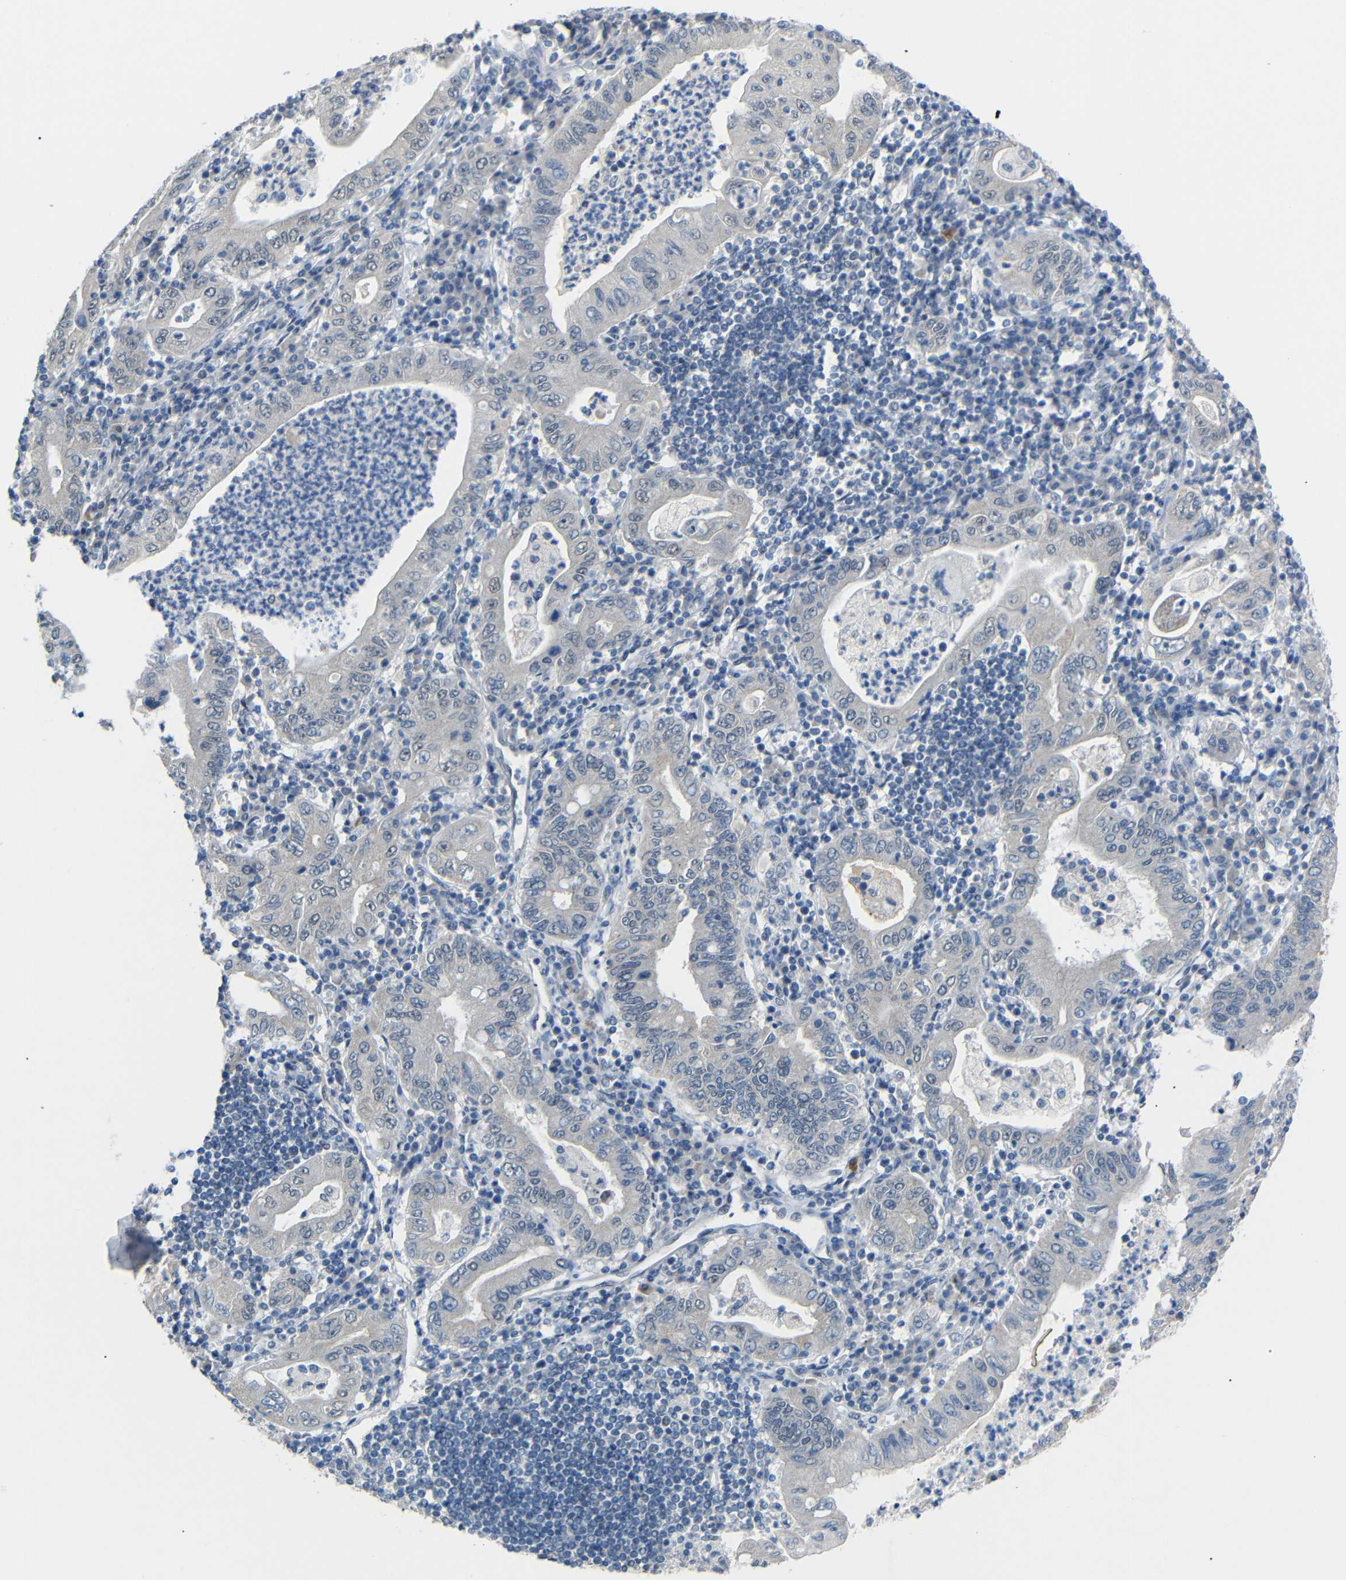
{"staining": {"intensity": "negative", "quantity": "none", "location": "none"}, "tissue": "stomach cancer", "cell_type": "Tumor cells", "image_type": "cancer", "snomed": [{"axis": "morphology", "description": "Normal tissue, NOS"}, {"axis": "morphology", "description": "Adenocarcinoma, NOS"}, {"axis": "topography", "description": "Esophagus"}, {"axis": "topography", "description": "Stomach, upper"}, {"axis": "topography", "description": "Peripheral nerve tissue"}], "caption": "This is a image of immunohistochemistry (IHC) staining of stomach cancer, which shows no expression in tumor cells.", "gene": "GPR158", "patient": {"sex": "male", "age": 62}}